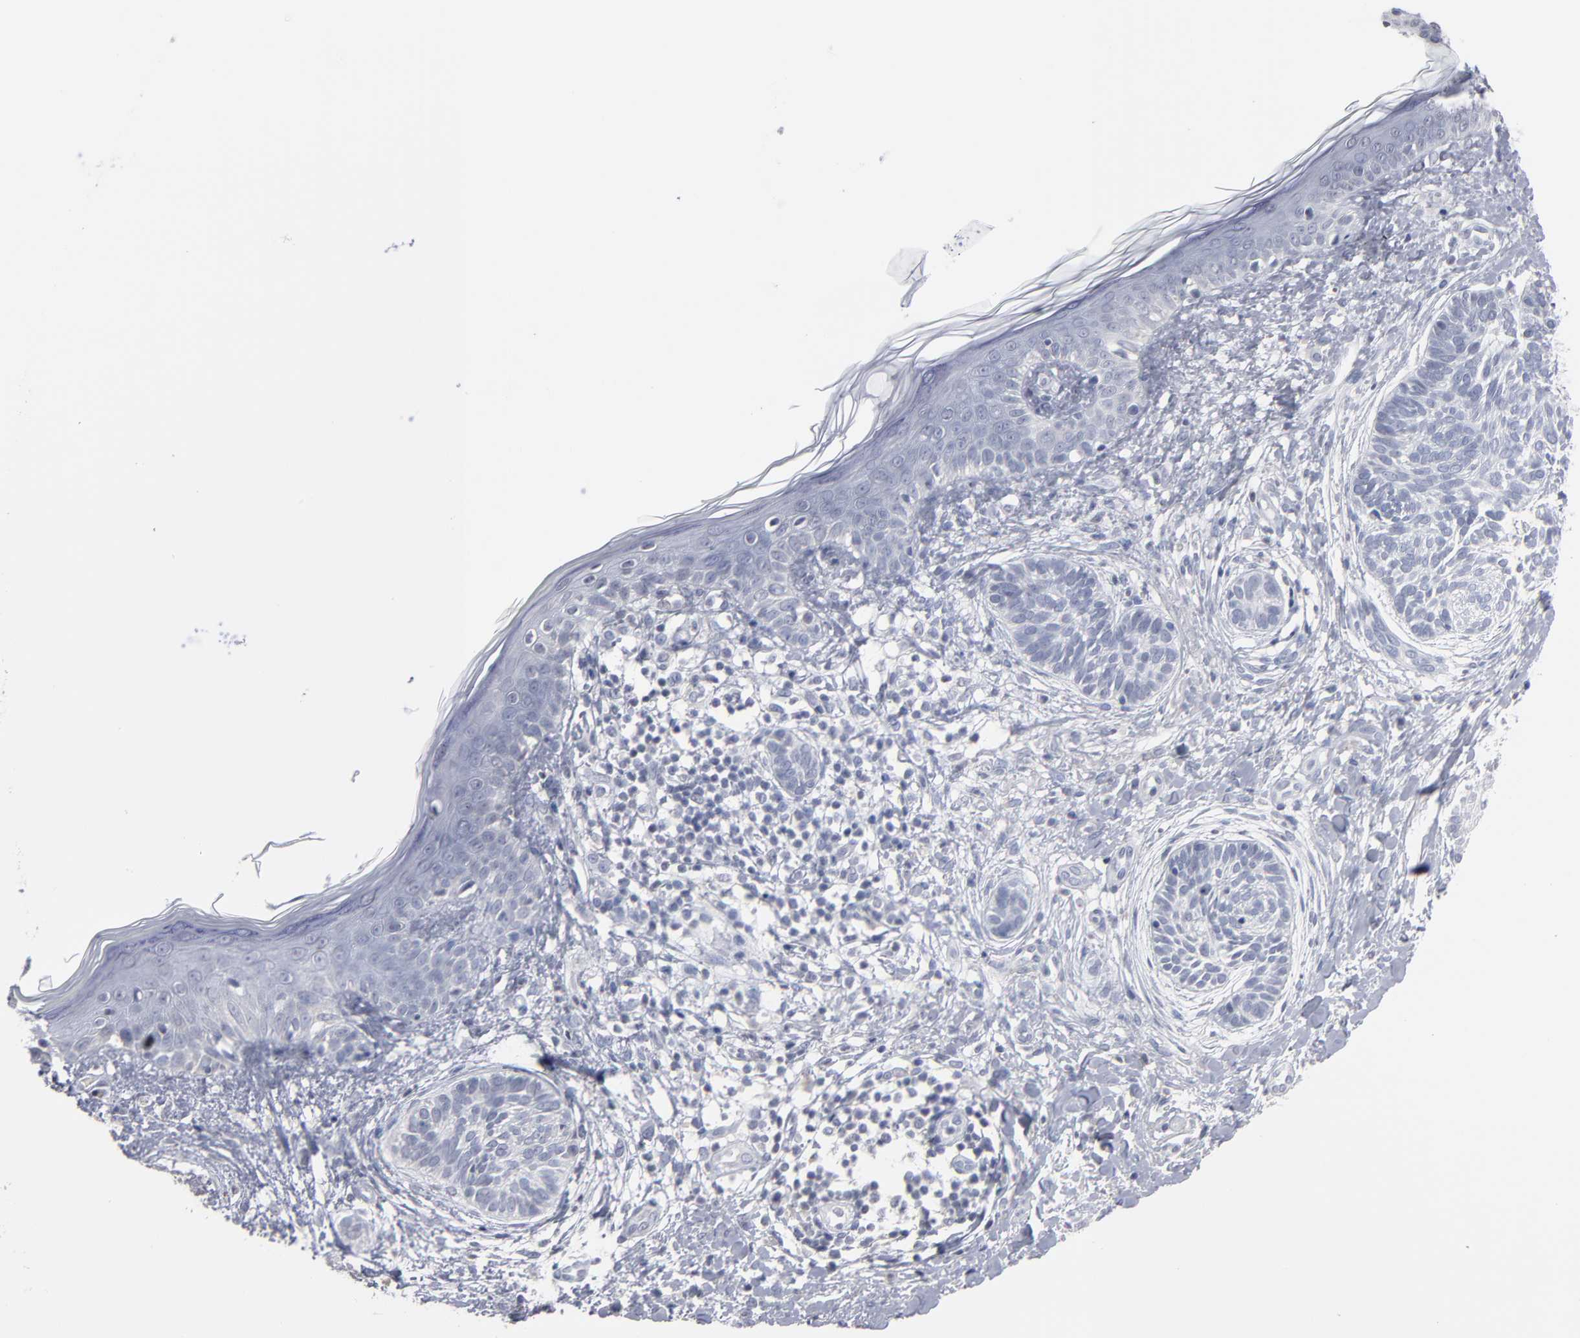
{"staining": {"intensity": "negative", "quantity": "none", "location": "none"}, "tissue": "skin cancer", "cell_type": "Tumor cells", "image_type": "cancer", "snomed": [{"axis": "morphology", "description": "Normal tissue, NOS"}, {"axis": "morphology", "description": "Basal cell carcinoma"}, {"axis": "topography", "description": "Skin"}], "caption": "An IHC photomicrograph of basal cell carcinoma (skin) is shown. There is no staining in tumor cells of basal cell carcinoma (skin).", "gene": "RPH3A", "patient": {"sex": "male", "age": 63}}